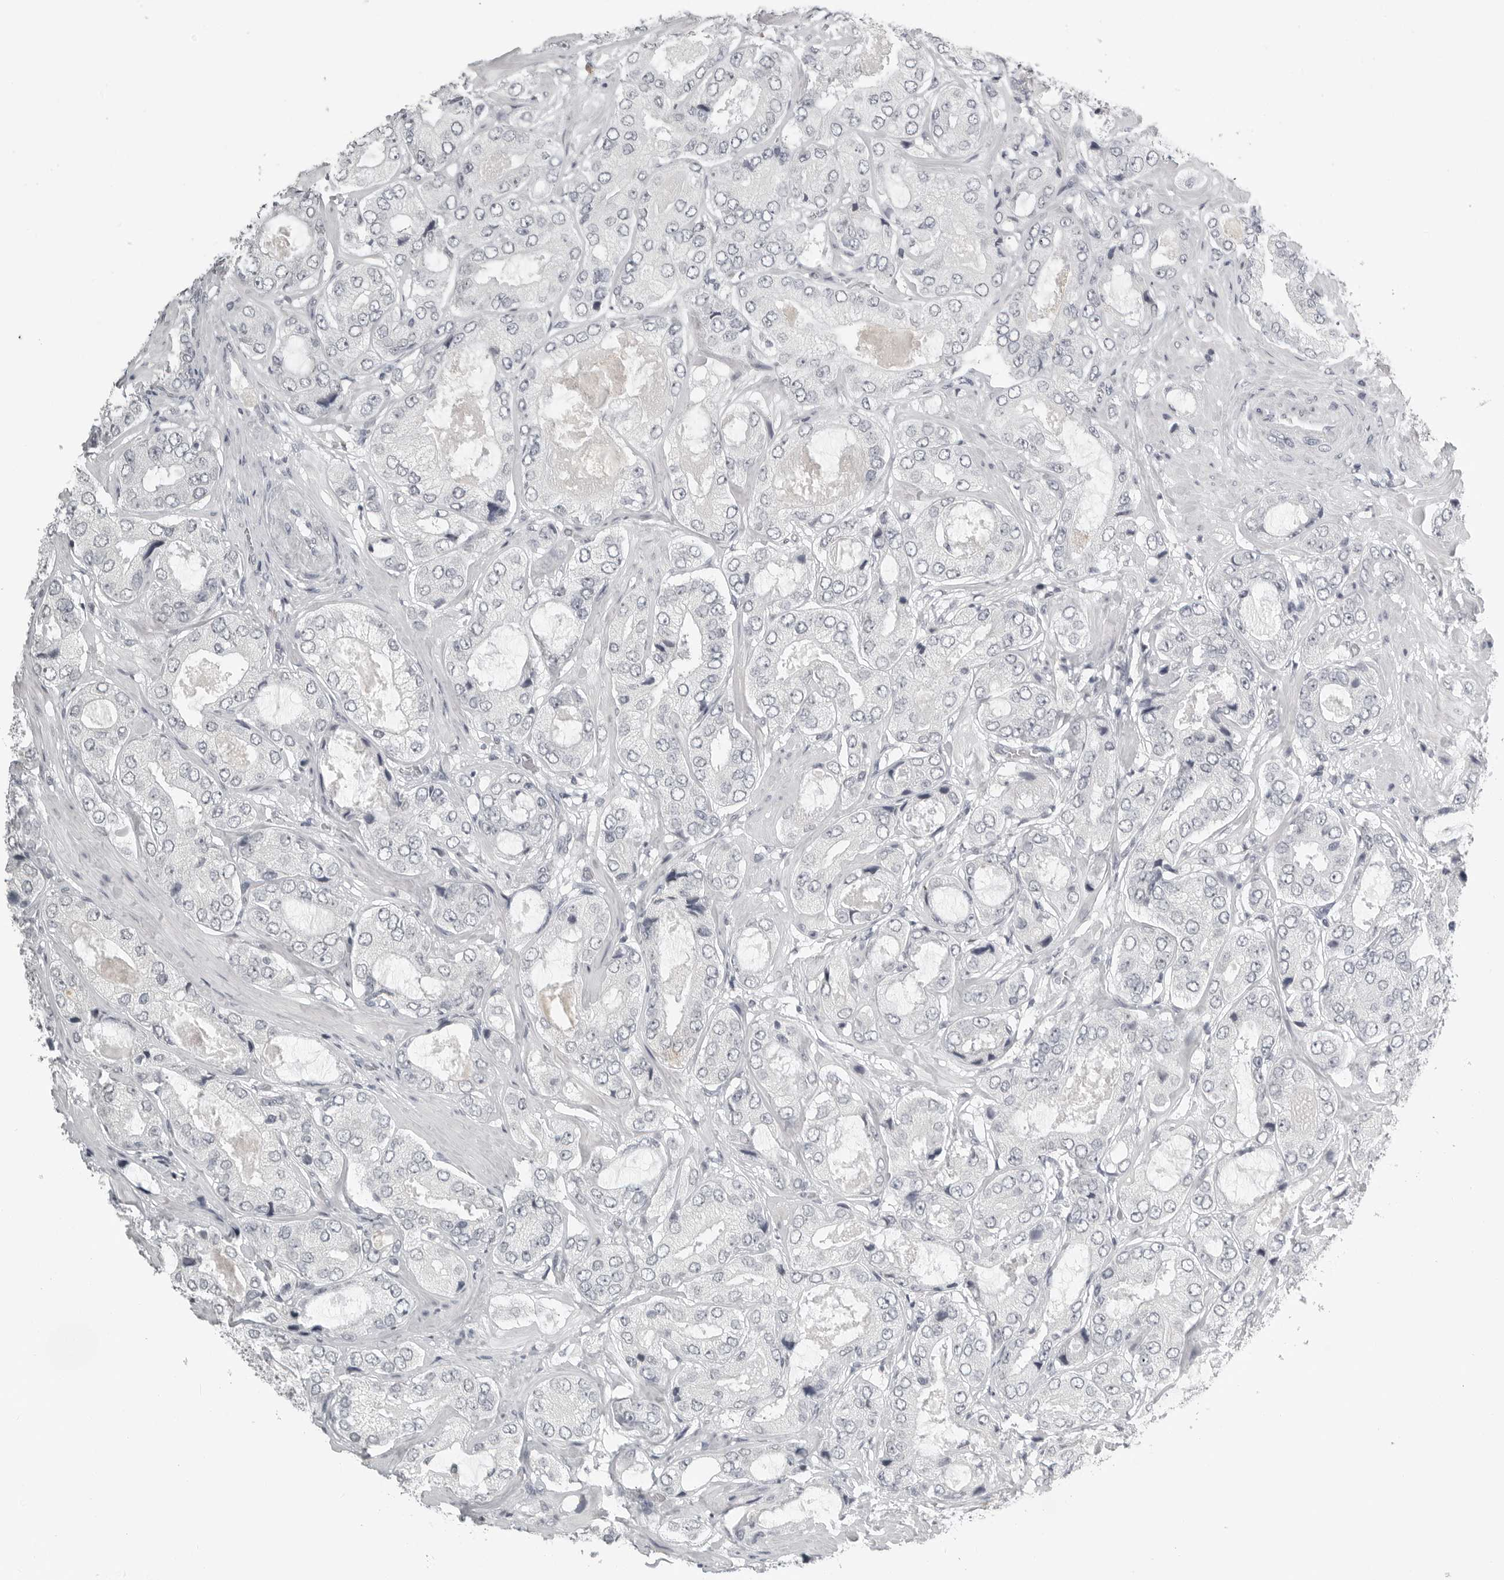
{"staining": {"intensity": "negative", "quantity": "none", "location": "none"}, "tissue": "prostate cancer", "cell_type": "Tumor cells", "image_type": "cancer", "snomed": [{"axis": "morphology", "description": "Adenocarcinoma, High grade"}, {"axis": "topography", "description": "Prostate"}], "caption": "Prostate cancer was stained to show a protein in brown. There is no significant positivity in tumor cells.", "gene": "BPIFA1", "patient": {"sex": "male", "age": 59}}